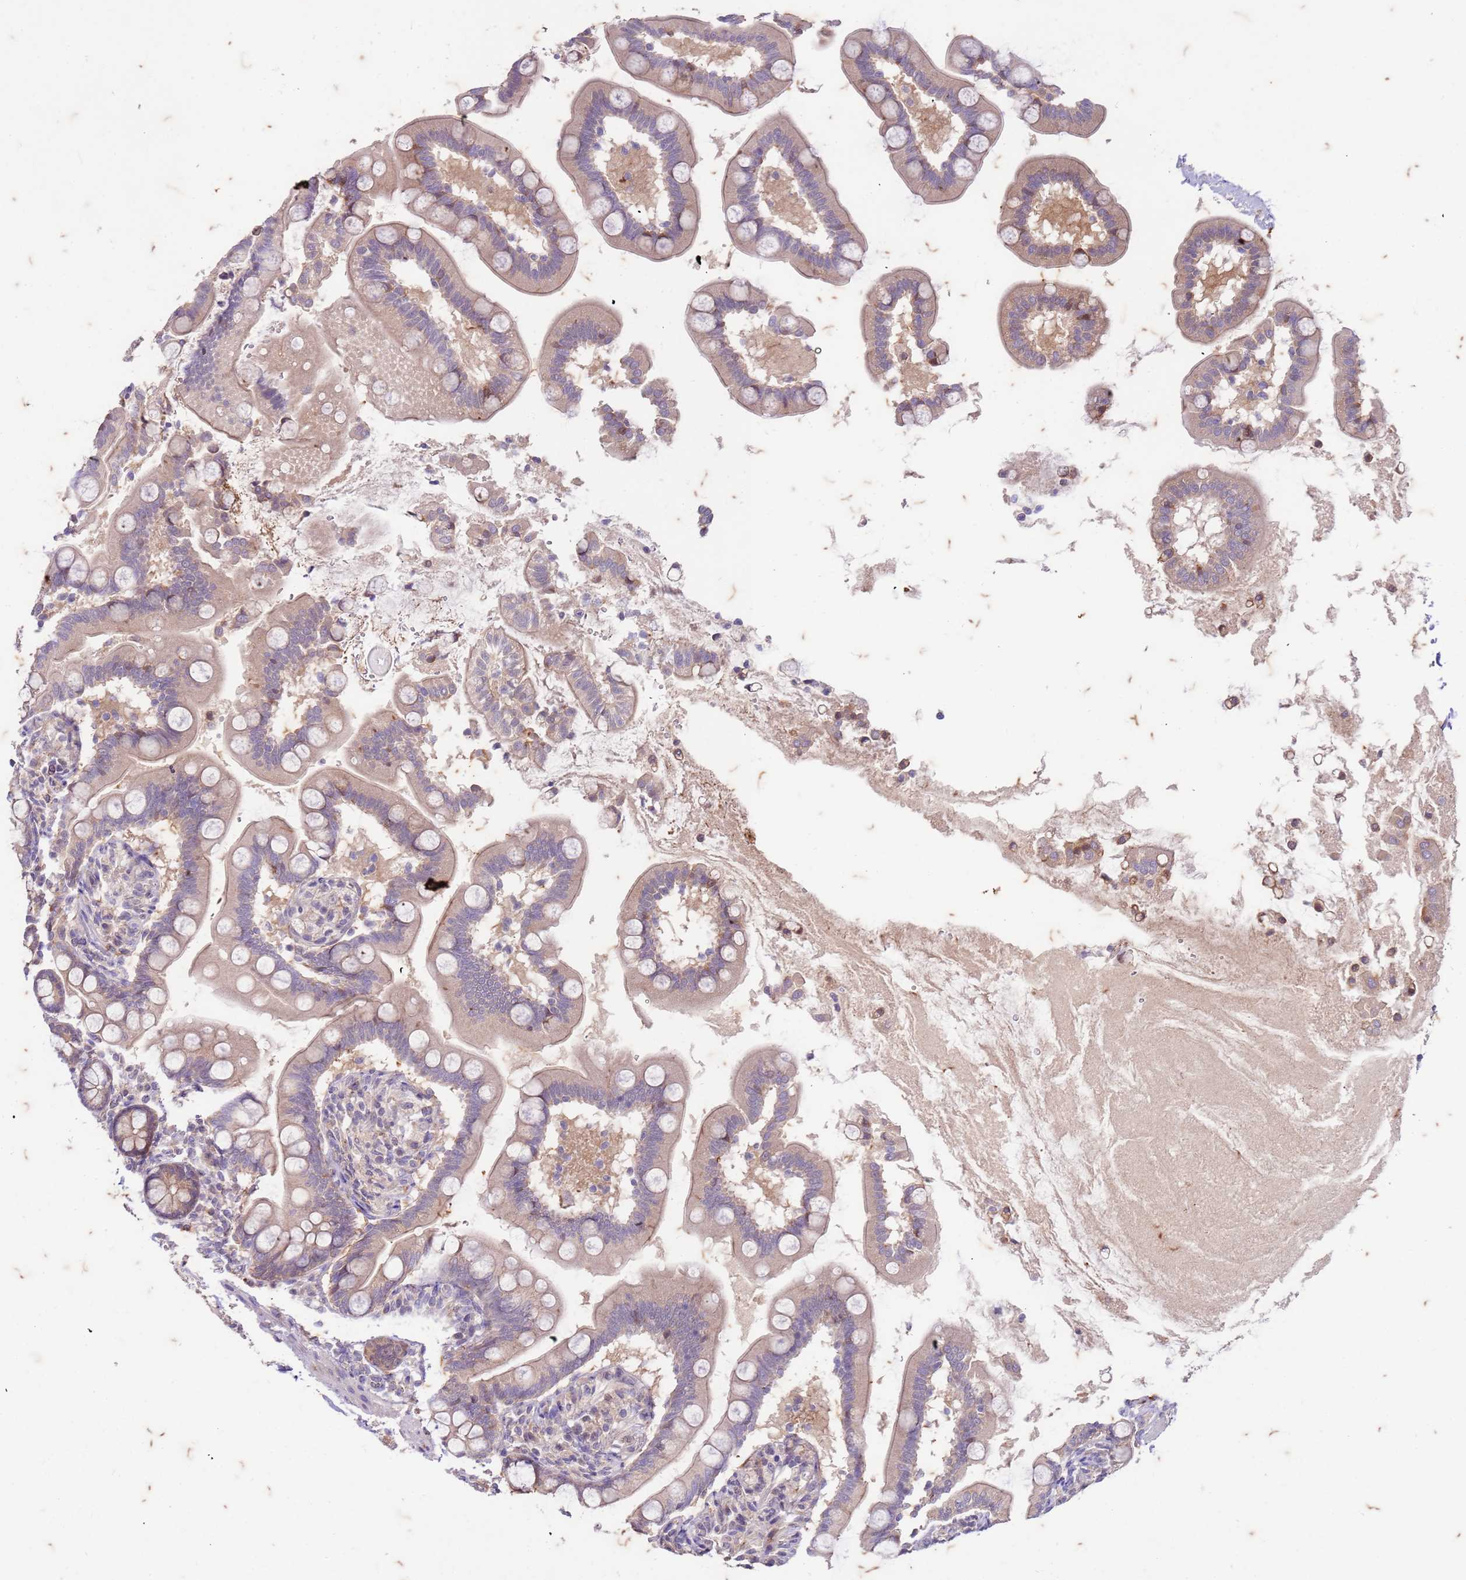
{"staining": {"intensity": "negative", "quantity": "none", "location": "none"}, "tissue": "small intestine", "cell_type": "Glandular cells", "image_type": "normal", "snomed": [{"axis": "morphology", "description": "Normal tissue, NOS"}, {"axis": "topography", "description": "Small intestine"}], "caption": "Glandular cells show no significant protein expression in normal small intestine.", "gene": "RAPGEF3", "patient": {"sex": "female", "age": 64}}